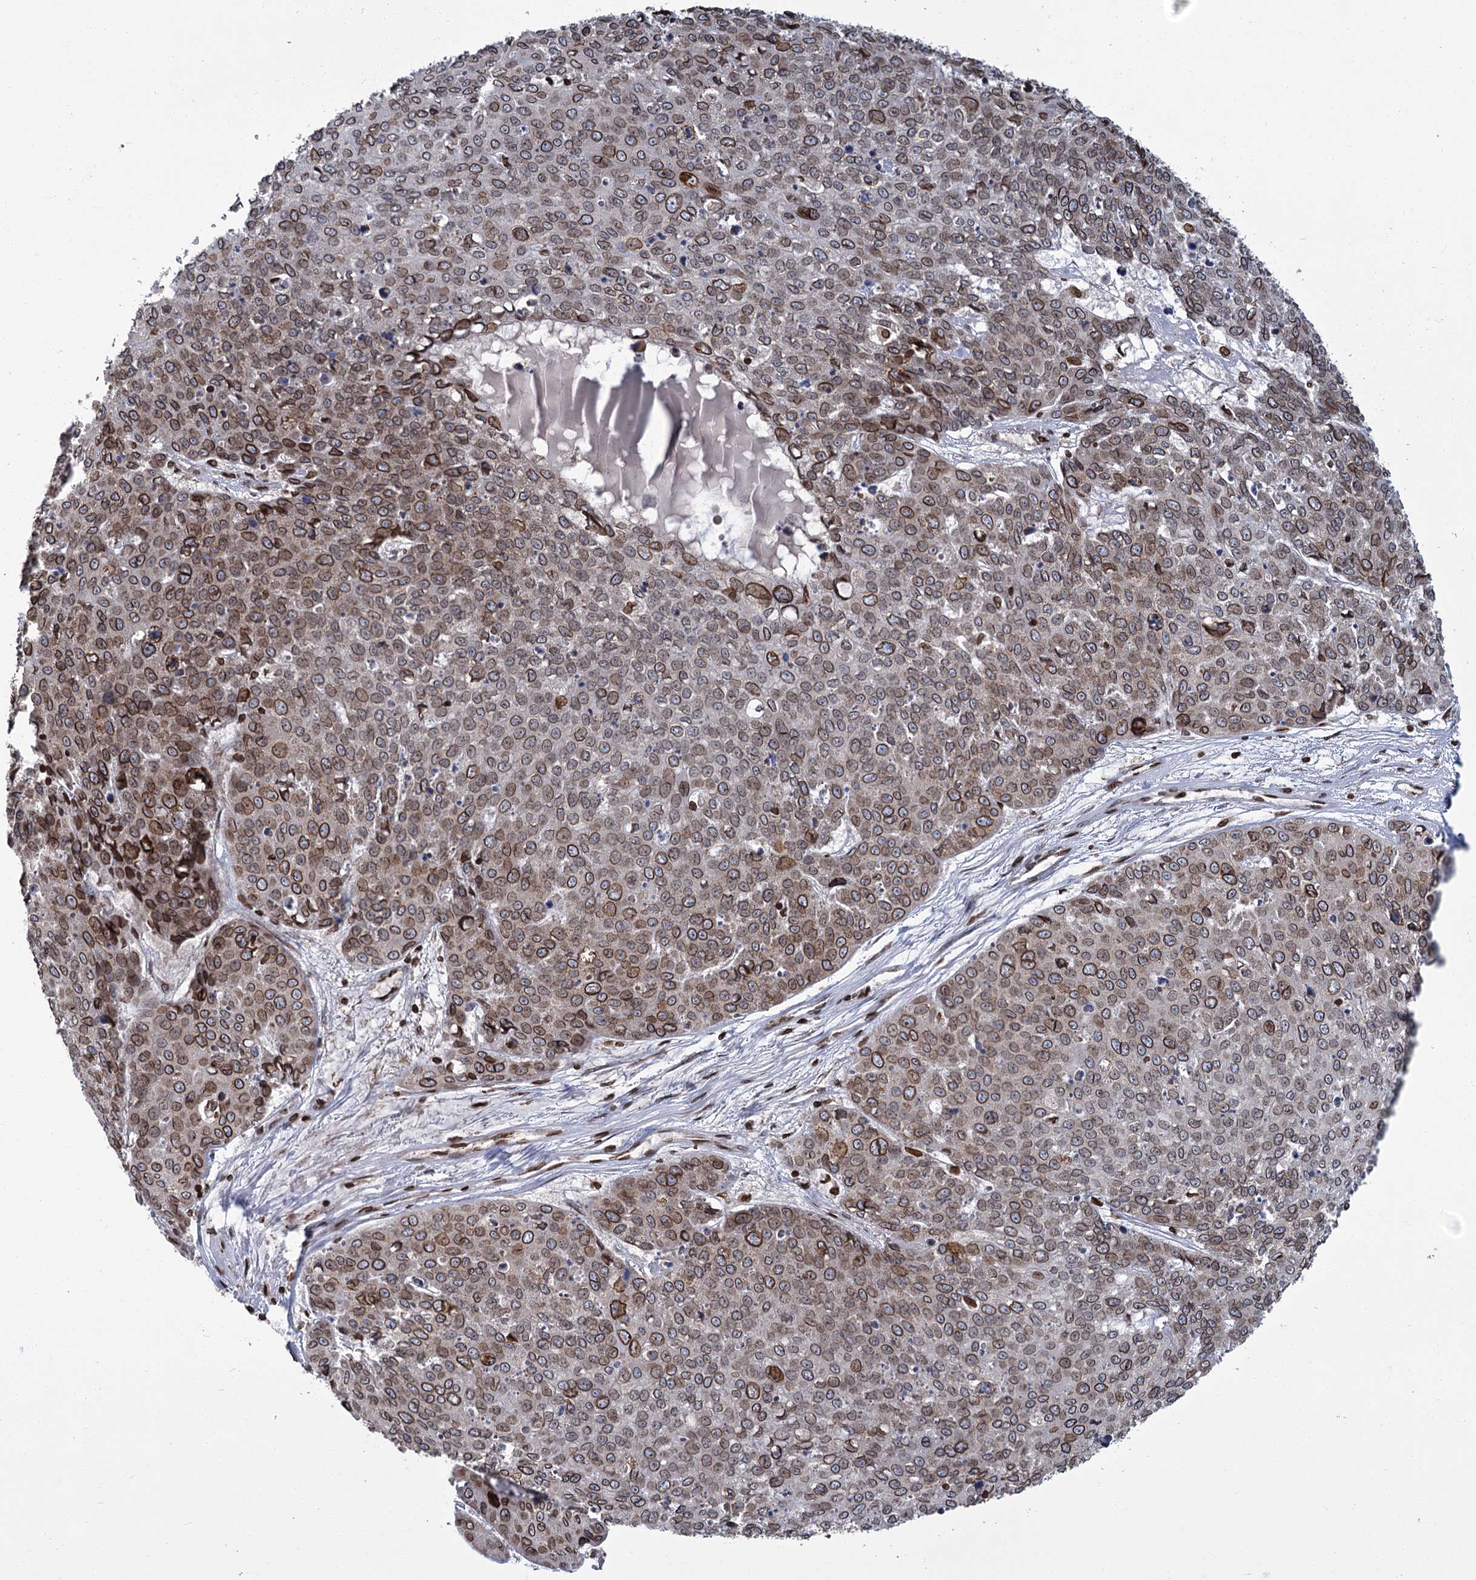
{"staining": {"intensity": "moderate", "quantity": ">75%", "location": "cytoplasmic/membranous,nuclear"}, "tissue": "skin cancer", "cell_type": "Tumor cells", "image_type": "cancer", "snomed": [{"axis": "morphology", "description": "Squamous cell carcinoma, NOS"}, {"axis": "topography", "description": "Skin"}], "caption": "This image reveals skin cancer (squamous cell carcinoma) stained with immunohistochemistry to label a protein in brown. The cytoplasmic/membranous and nuclear of tumor cells show moderate positivity for the protein. Nuclei are counter-stained blue.", "gene": "CFAP46", "patient": {"sex": "male", "age": 71}}